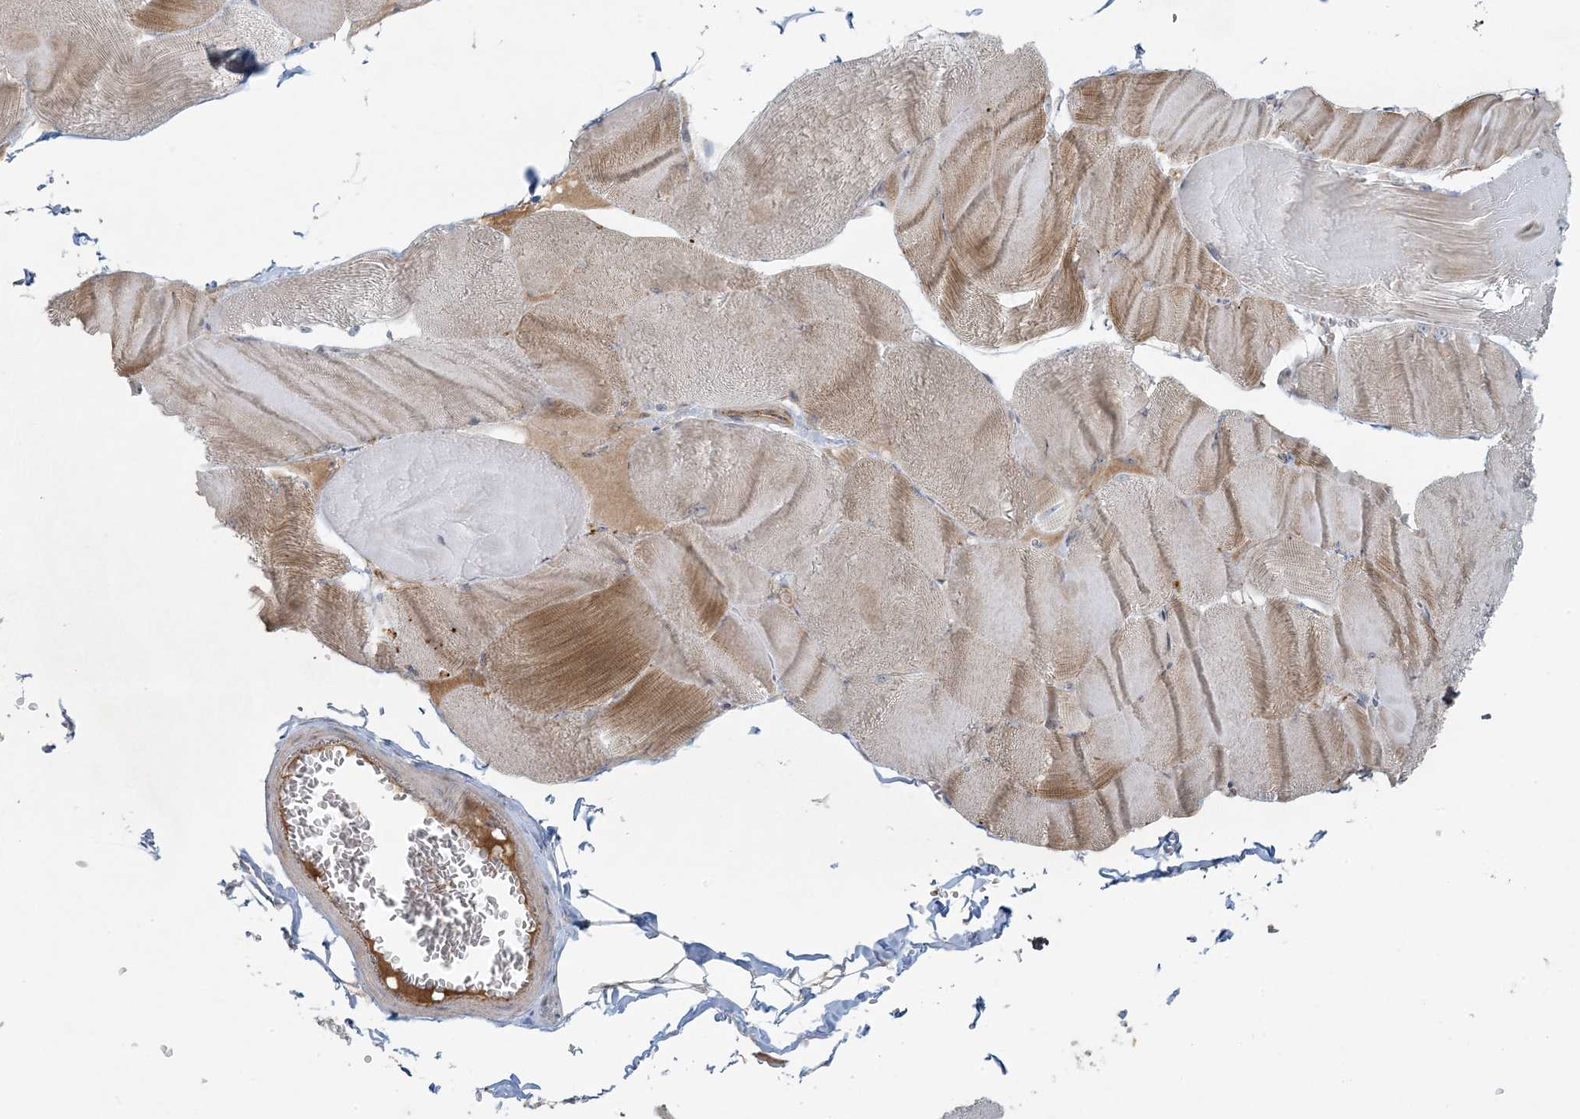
{"staining": {"intensity": "moderate", "quantity": "25%-75%", "location": "cytoplasmic/membranous"}, "tissue": "skeletal muscle", "cell_type": "Myocytes", "image_type": "normal", "snomed": [{"axis": "morphology", "description": "Normal tissue, NOS"}, {"axis": "morphology", "description": "Basal cell carcinoma"}, {"axis": "topography", "description": "Skeletal muscle"}], "caption": "Immunohistochemistry (DAB) staining of normal human skeletal muscle shows moderate cytoplasmic/membranous protein expression in about 25%-75% of myocytes.", "gene": "ZNF263", "patient": {"sex": "female", "age": 64}}